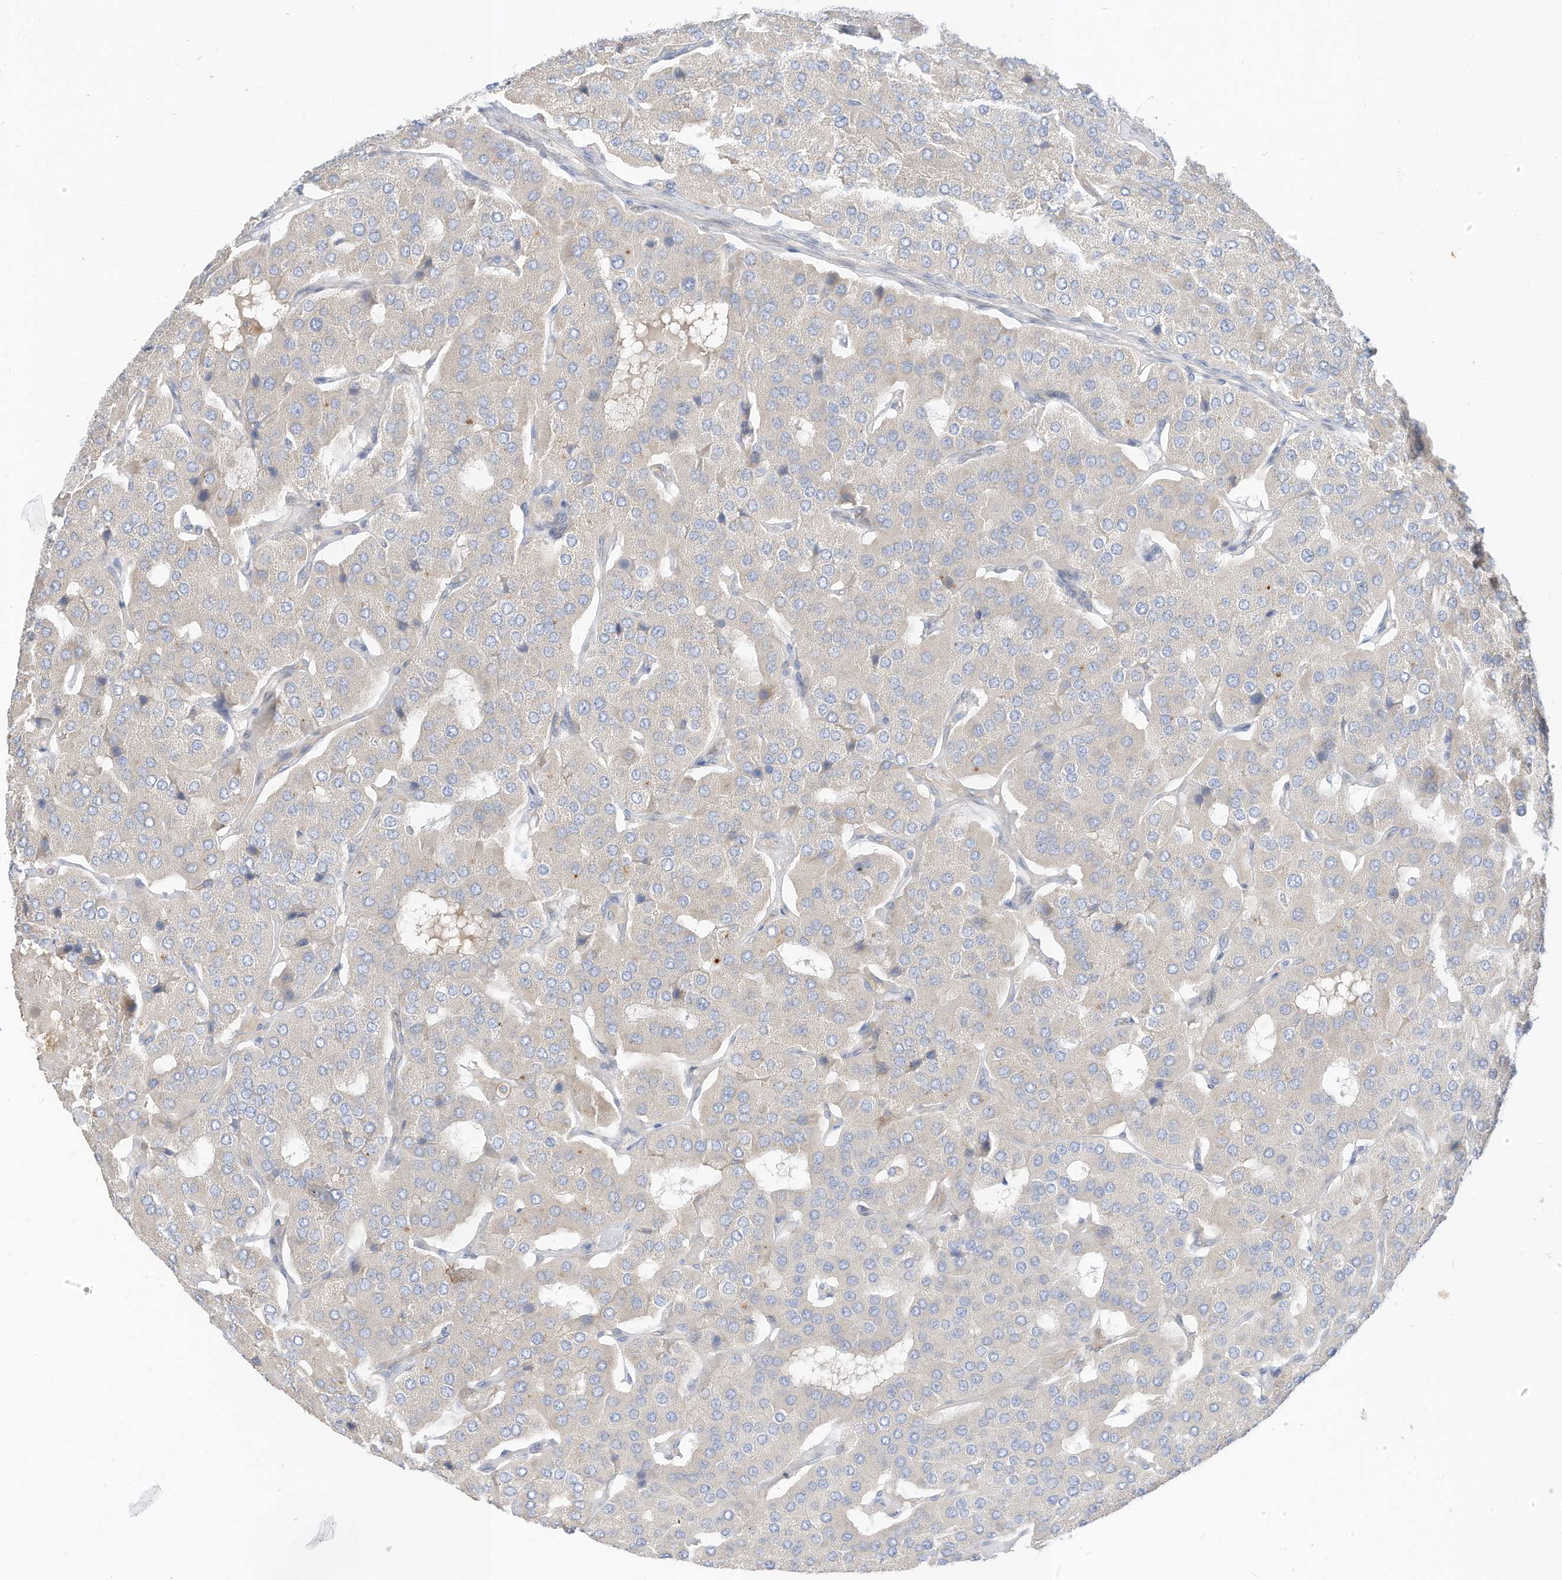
{"staining": {"intensity": "negative", "quantity": "none", "location": "none"}, "tissue": "parathyroid gland", "cell_type": "Glandular cells", "image_type": "normal", "snomed": [{"axis": "morphology", "description": "Normal tissue, NOS"}, {"axis": "morphology", "description": "Adenoma, NOS"}, {"axis": "topography", "description": "Parathyroid gland"}], "caption": "Immunohistochemistry histopathology image of unremarkable parathyroid gland stained for a protein (brown), which reveals no positivity in glandular cells. The staining is performed using DAB brown chromogen with nuclei counter-stained in using hematoxylin.", "gene": "RASA2", "patient": {"sex": "female", "age": 86}}